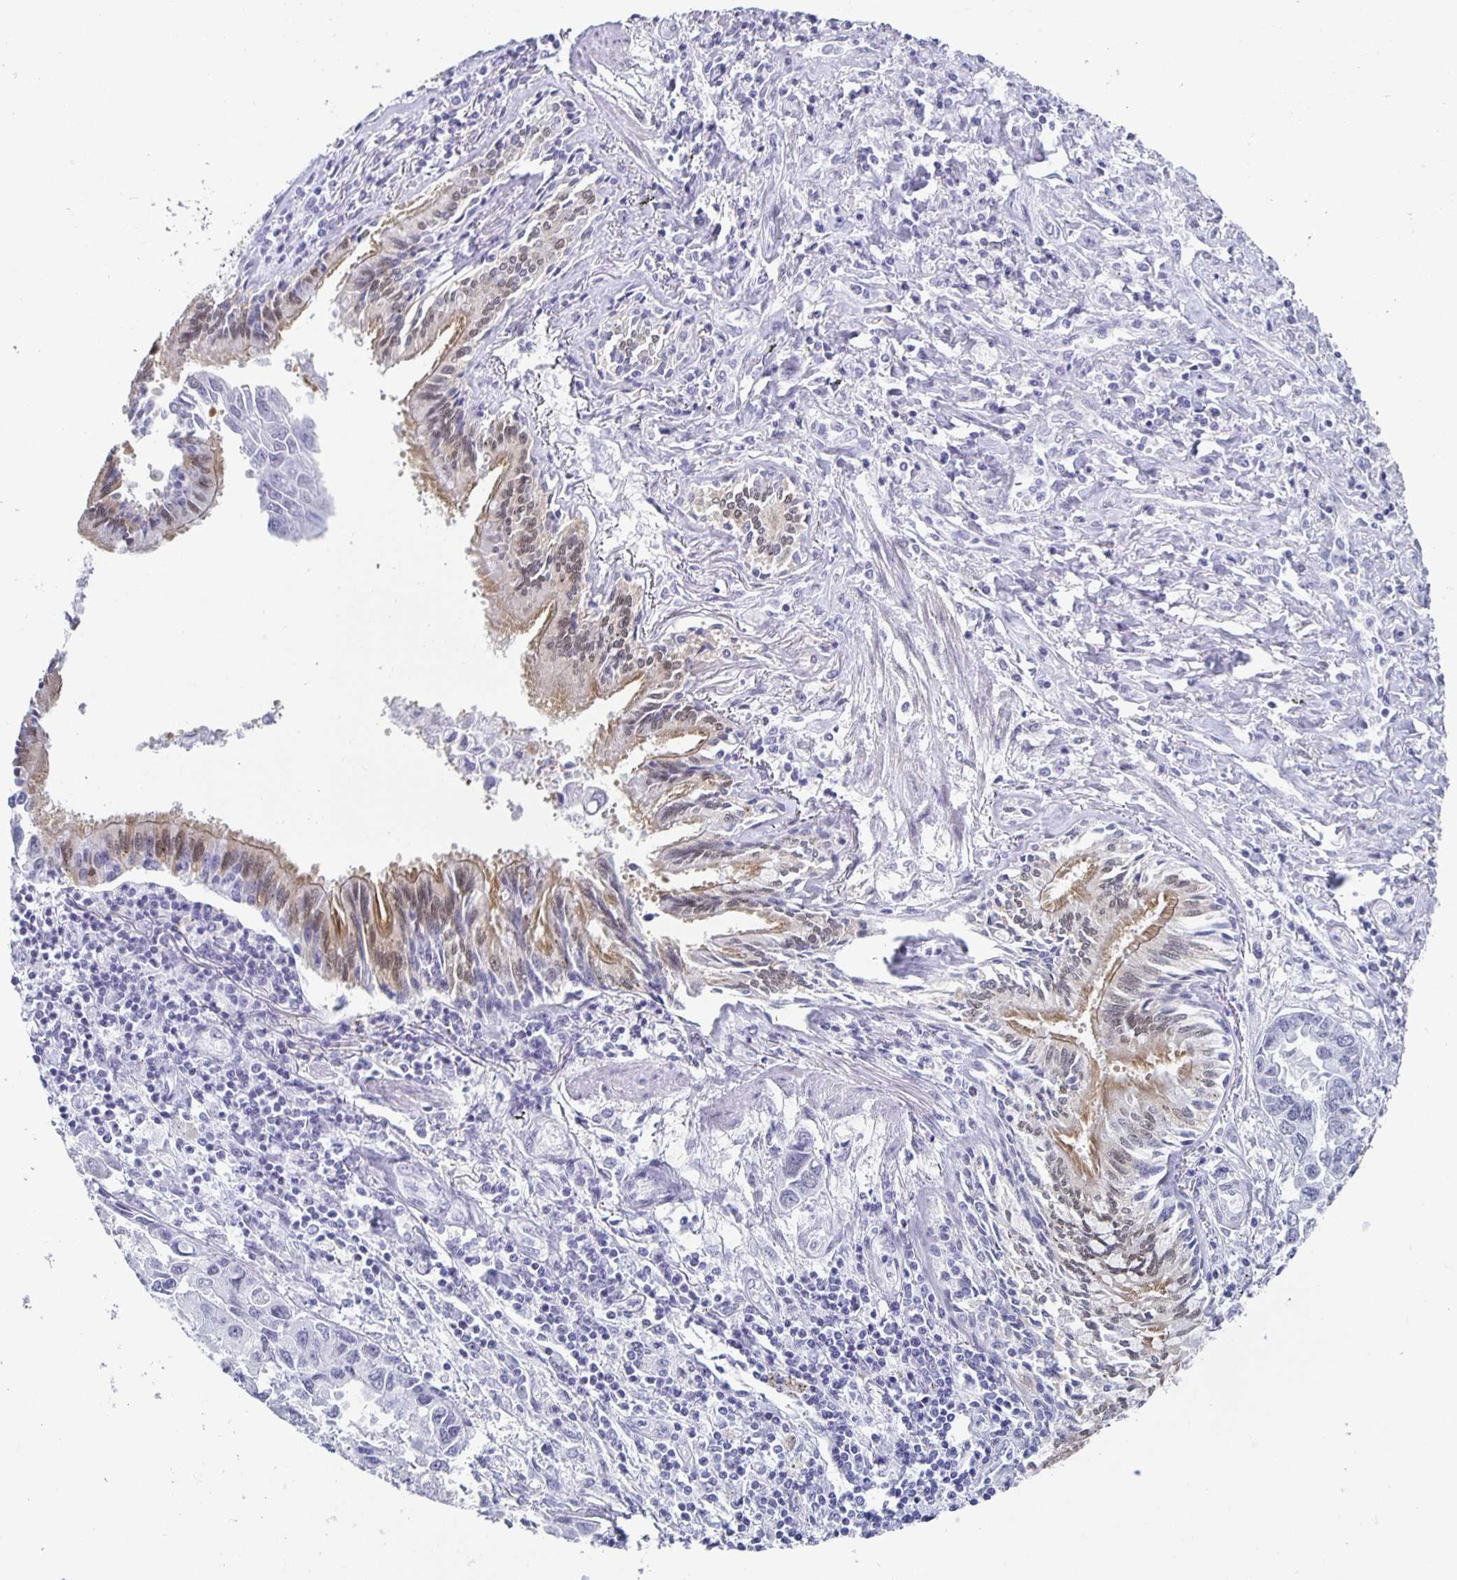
{"staining": {"intensity": "negative", "quantity": "none", "location": "none"}, "tissue": "lung cancer", "cell_type": "Tumor cells", "image_type": "cancer", "snomed": [{"axis": "morphology", "description": "Adenocarcinoma, NOS"}, {"axis": "topography", "description": "Lung"}], "caption": "Human adenocarcinoma (lung) stained for a protein using immunohistochemistry (IHC) shows no positivity in tumor cells.", "gene": "TPPP", "patient": {"sex": "male", "age": 64}}